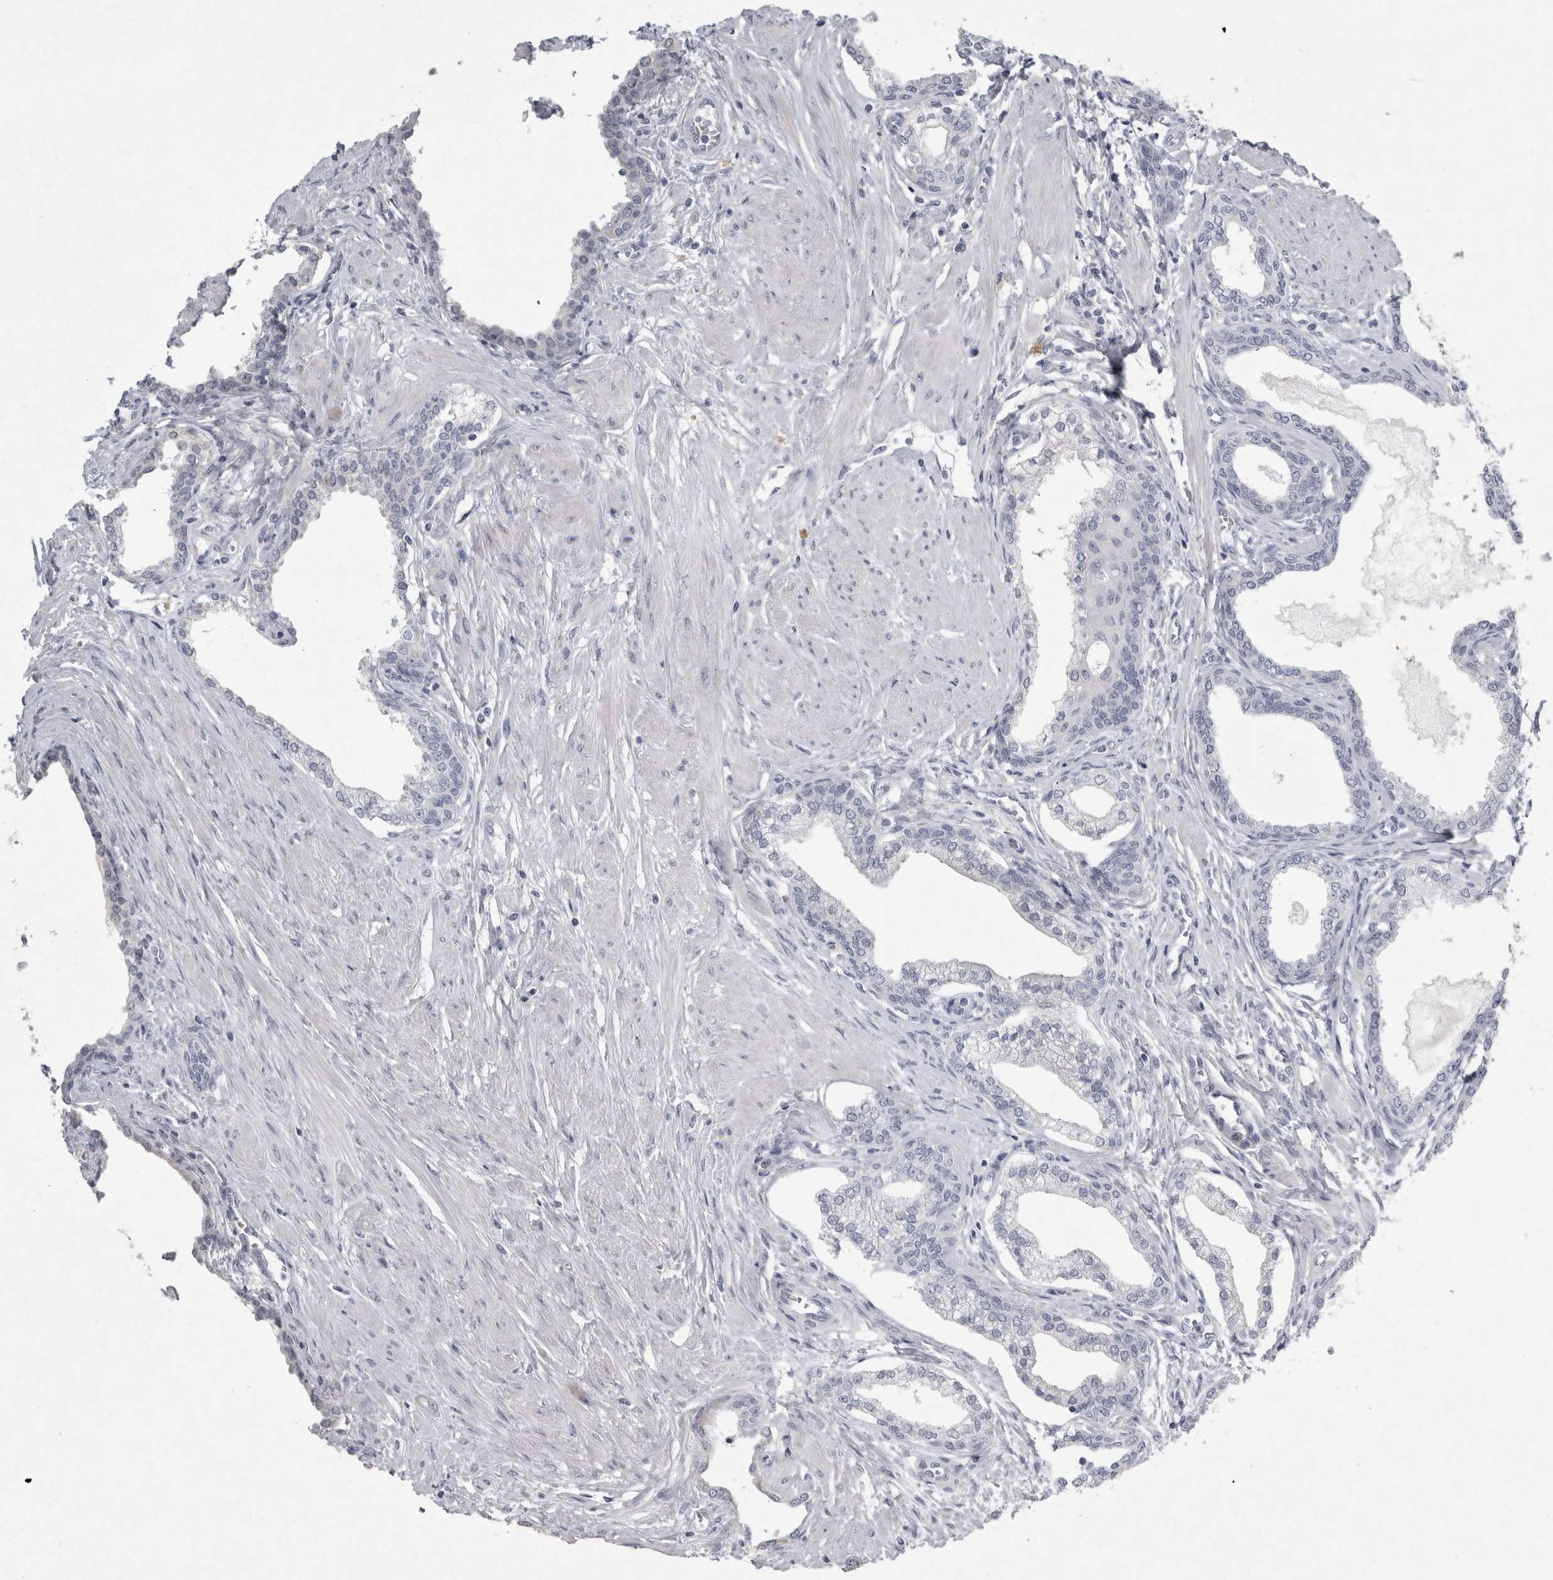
{"staining": {"intensity": "negative", "quantity": "none", "location": "none"}, "tissue": "prostate cancer", "cell_type": "Tumor cells", "image_type": "cancer", "snomed": [{"axis": "morphology", "description": "Adenocarcinoma, High grade"}, {"axis": "topography", "description": "Prostate"}], "caption": "Tumor cells show no significant expression in prostate high-grade adenocarcinoma.", "gene": "PDX1", "patient": {"sex": "male", "age": 52}}